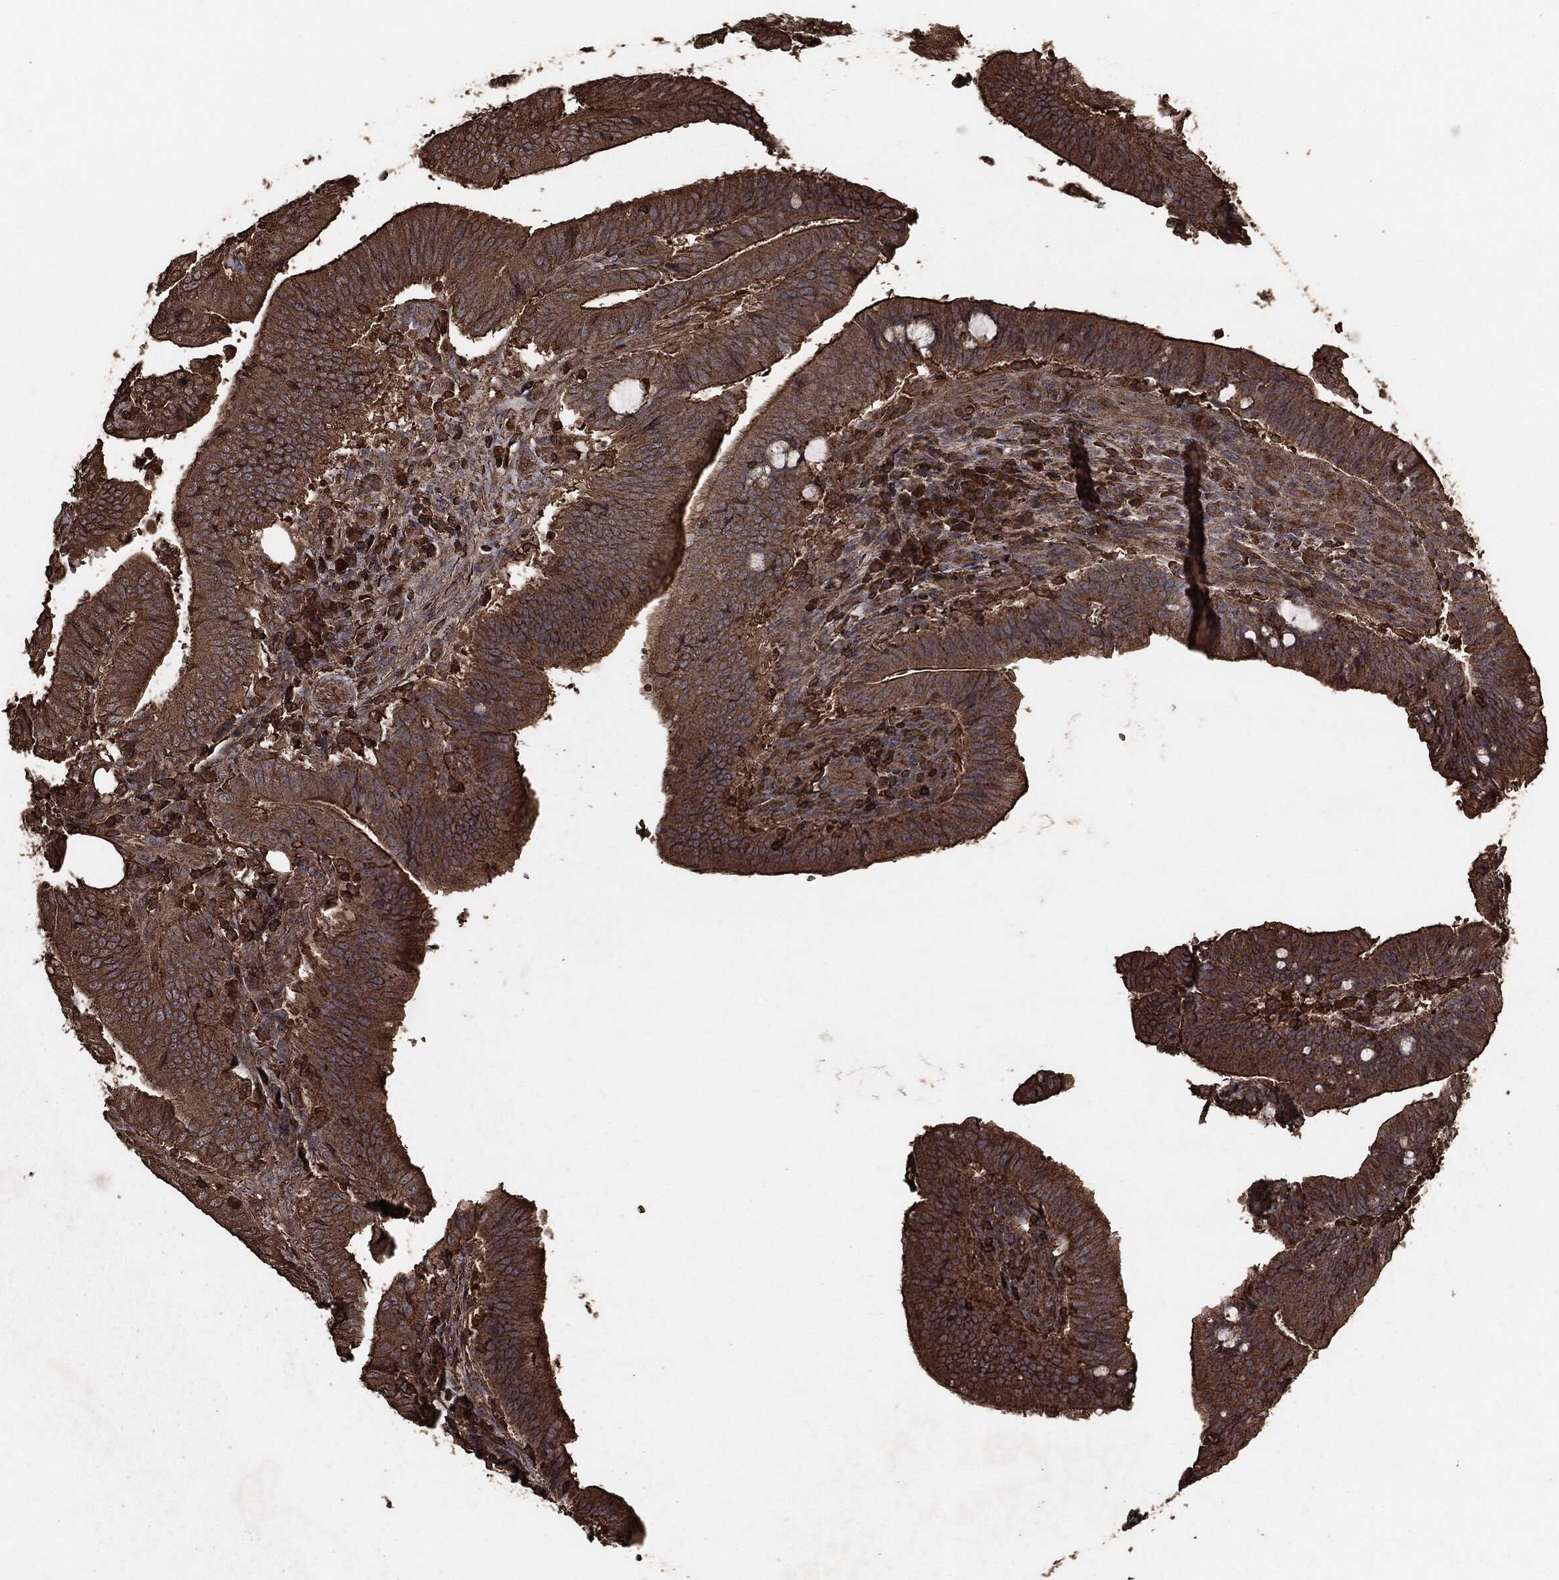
{"staining": {"intensity": "moderate", "quantity": ">75%", "location": "cytoplasmic/membranous"}, "tissue": "colorectal cancer", "cell_type": "Tumor cells", "image_type": "cancer", "snomed": [{"axis": "morphology", "description": "Adenocarcinoma, NOS"}, {"axis": "topography", "description": "Colon"}], "caption": "There is medium levels of moderate cytoplasmic/membranous positivity in tumor cells of colorectal adenocarcinoma, as demonstrated by immunohistochemical staining (brown color).", "gene": "MTOR", "patient": {"sex": "female", "age": 43}}